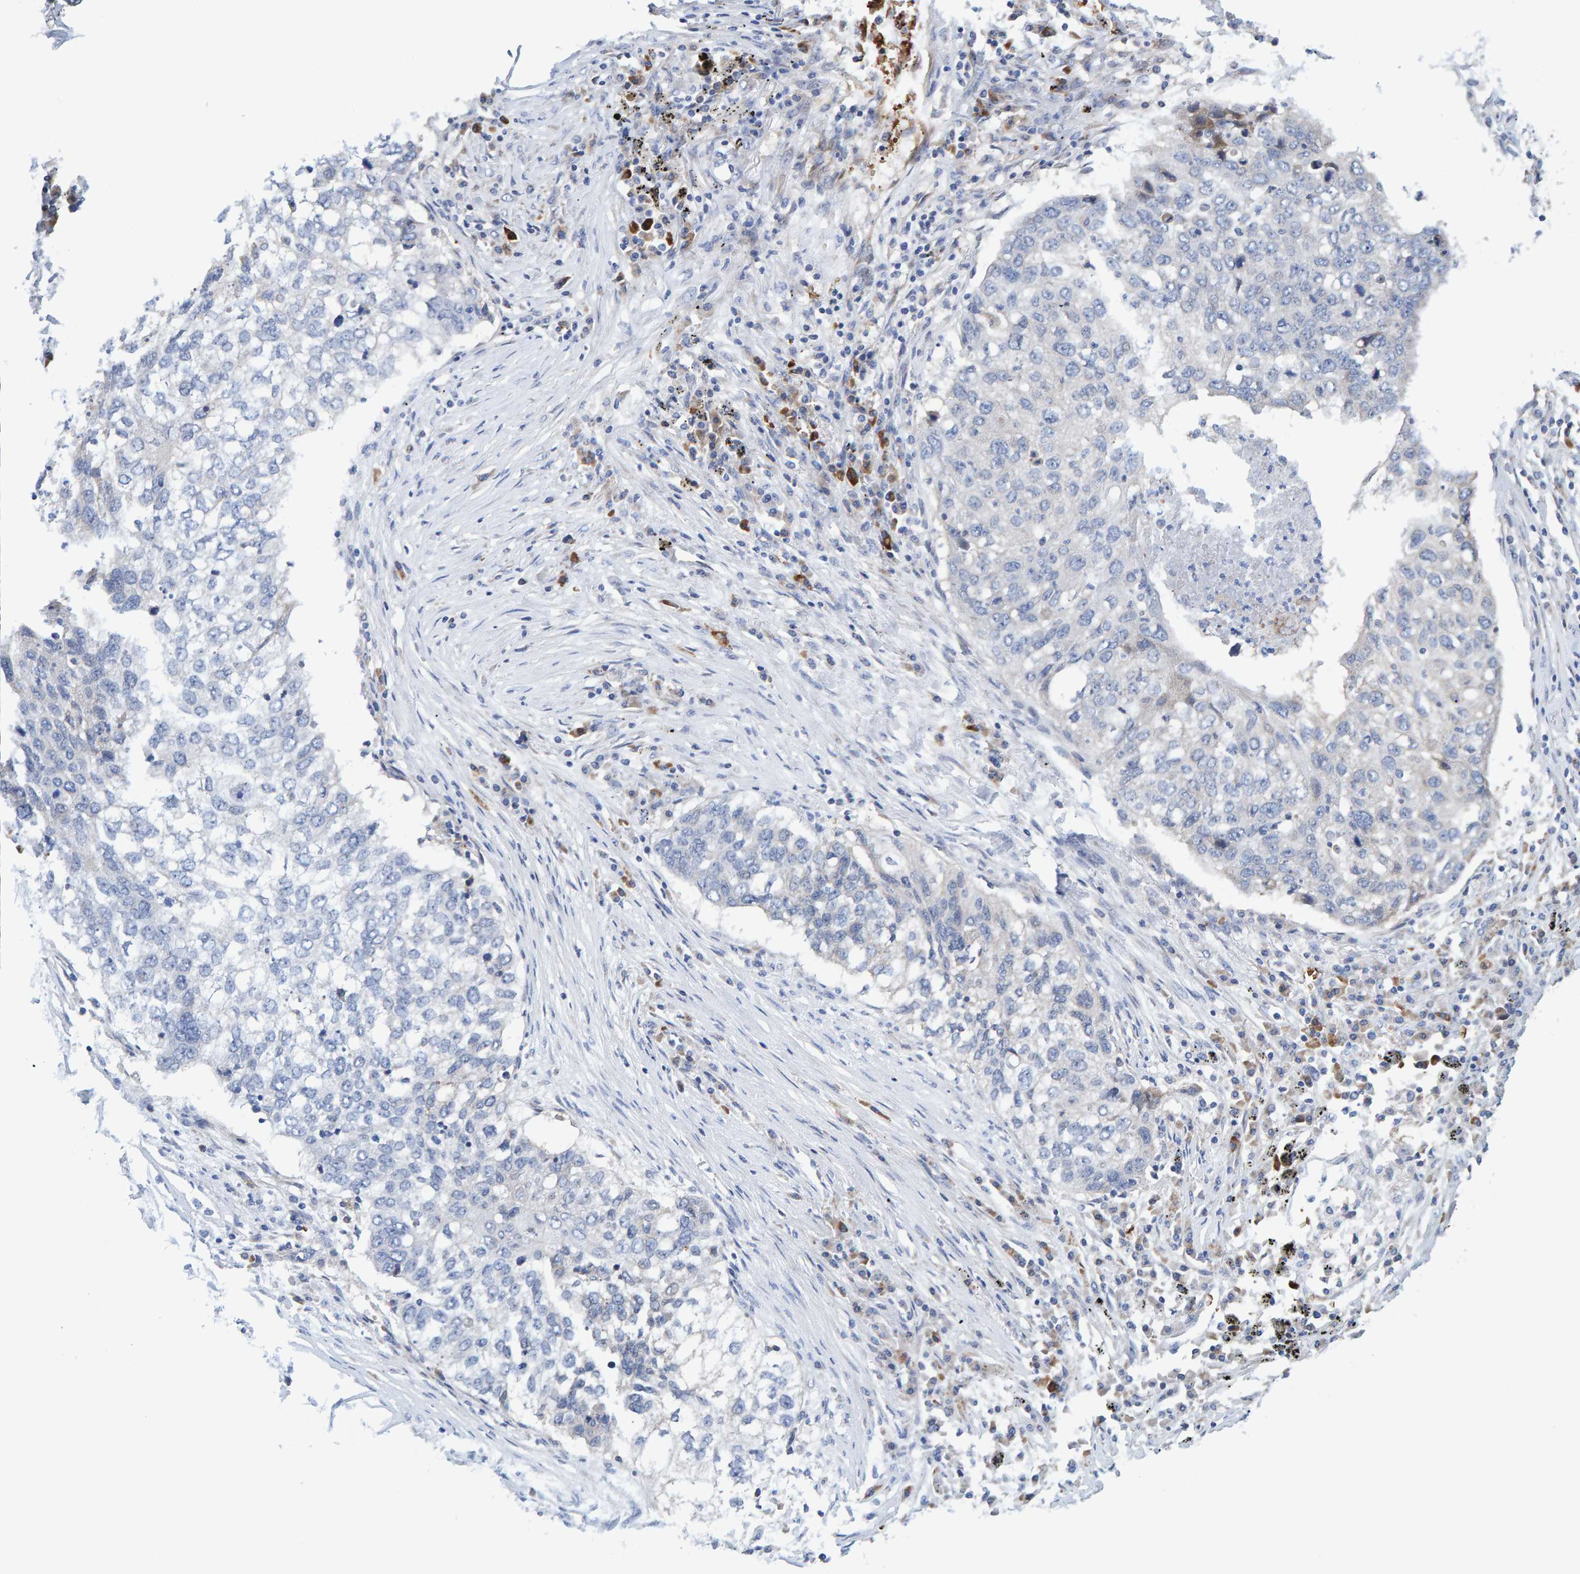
{"staining": {"intensity": "weak", "quantity": "<25%", "location": "cytoplasmic/membranous"}, "tissue": "lung cancer", "cell_type": "Tumor cells", "image_type": "cancer", "snomed": [{"axis": "morphology", "description": "Squamous cell carcinoma, NOS"}, {"axis": "topography", "description": "Lung"}], "caption": "Protein analysis of lung cancer (squamous cell carcinoma) exhibits no significant staining in tumor cells.", "gene": "VPS9D1", "patient": {"sex": "female", "age": 63}}